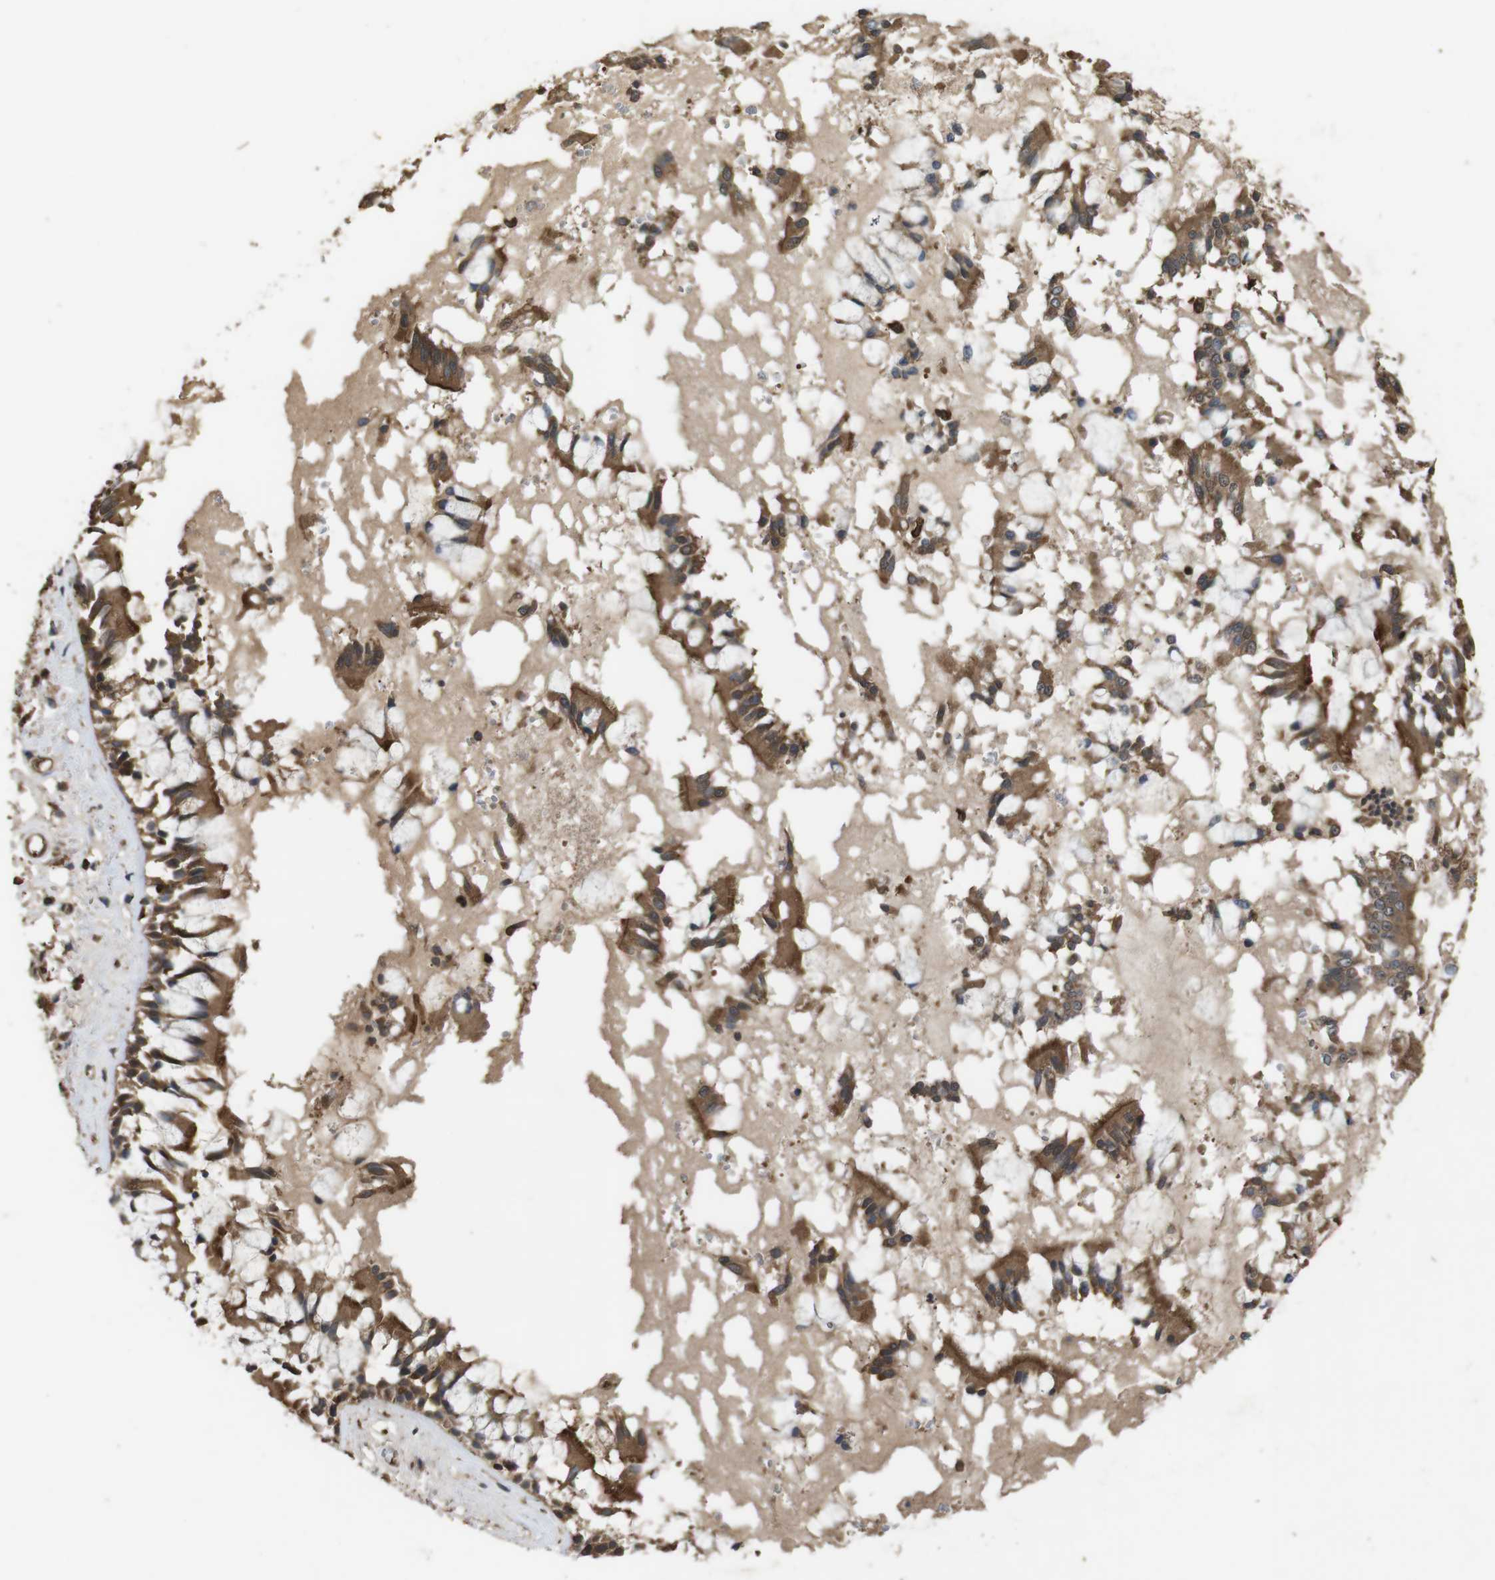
{"staining": {"intensity": "strong", "quantity": ">75%", "location": "cytoplasmic/membranous"}, "tissue": "bronchus", "cell_type": "Respiratory epithelial cells", "image_type": "normal", "snomed": [{"axis": "morphology", "description": "Normal tissue, NOS"}, {"axis": "morphology", "description": "Inflammation, NOS"}, {"axis": "topography", "description": "Cartilage tissue"}, {"axis": "topography", "description": "Lung"}], "caption": "IHC photomicrograph of unremarkable bronchus stained for a protein (brown), which shows high levels of strong cytoplasmic/membranous expression in about >75% of respiratory epithelial cells.", "gene": "BAG4", "patient": {"sex": "male", "age": 71}}